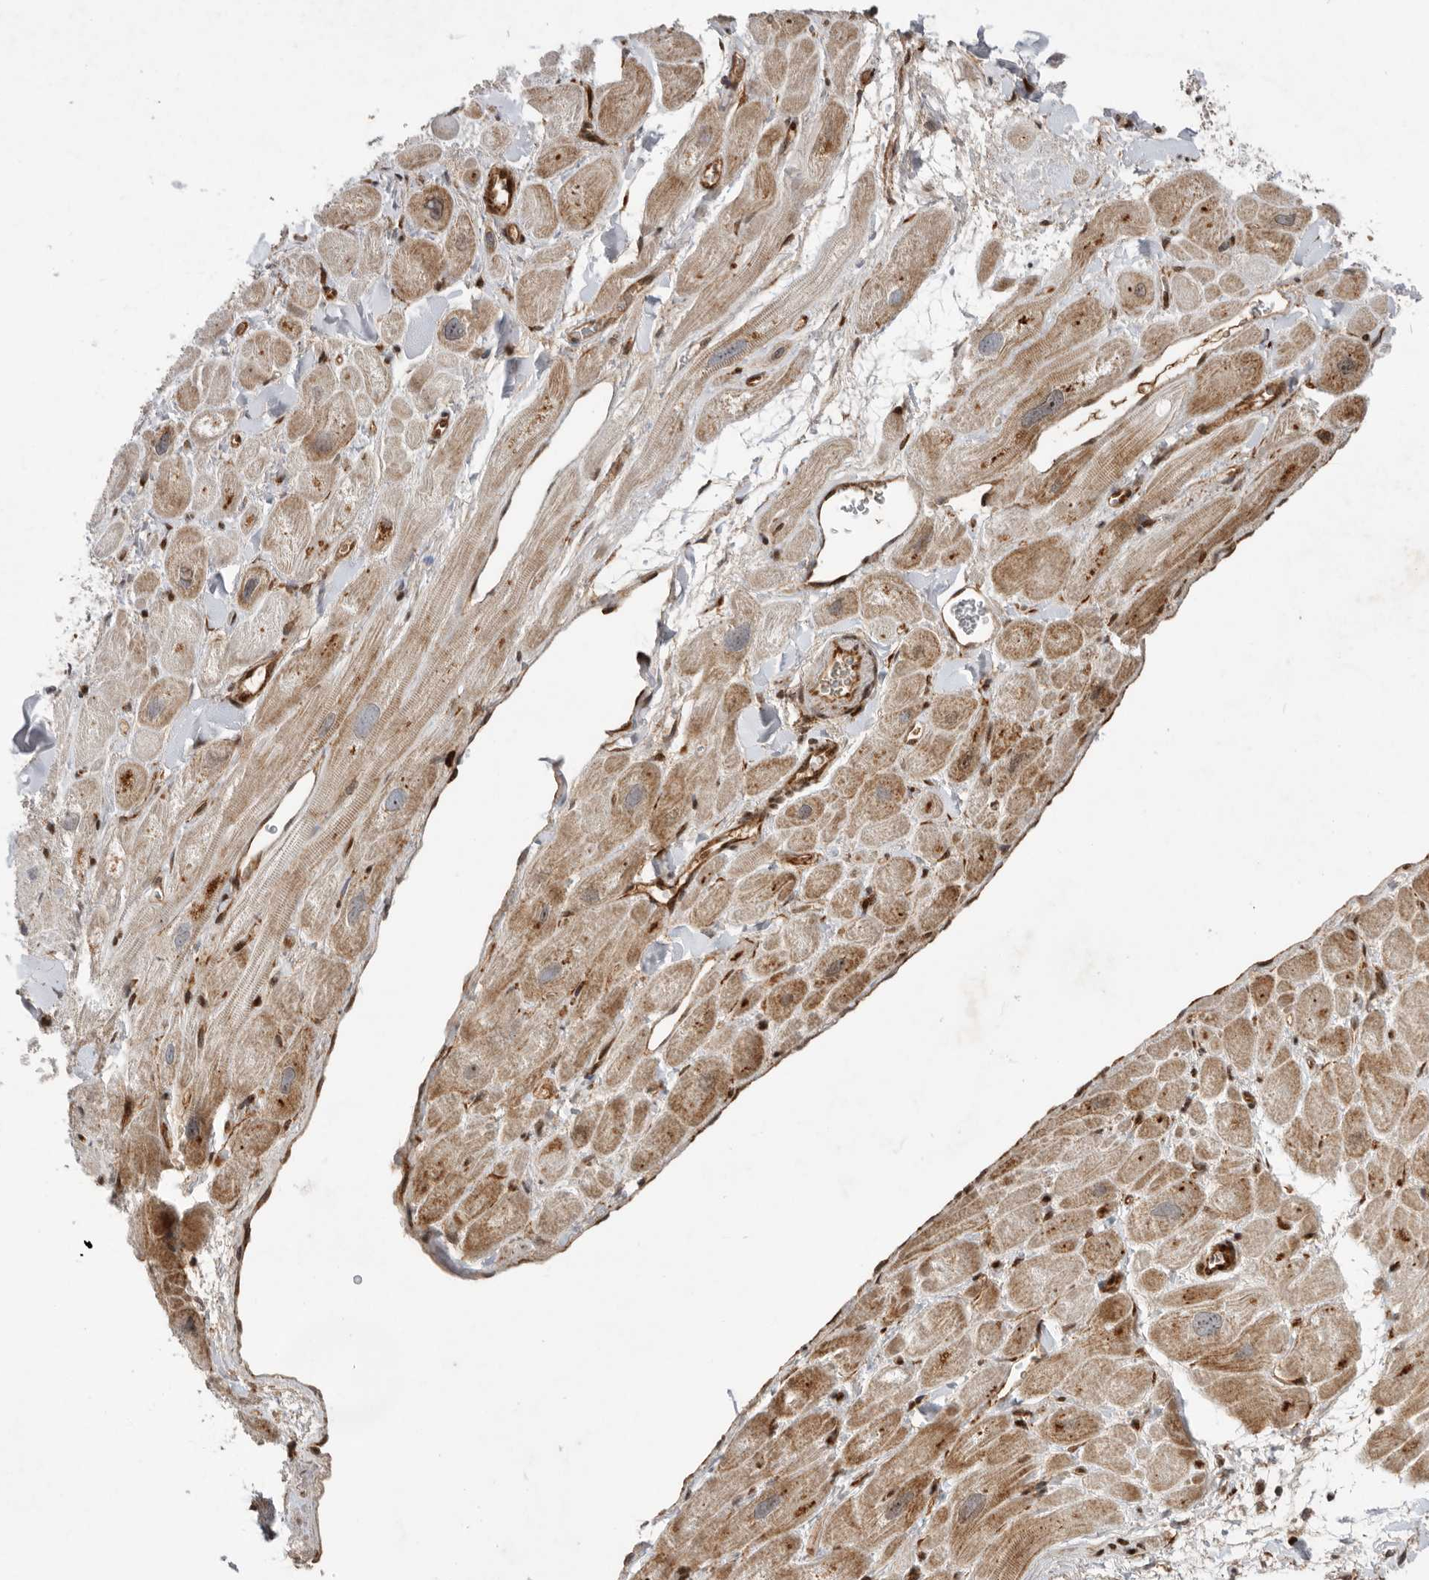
{"staining": {"intensity": "strong", "quantity": "25%-75%", "location": "cytoplasmic/membranous,nuclear"}, "tissue": "heart muscle", "cell_type": "Cardiomyocytes", "image_type": "normal", "snomed": [{"axis": "morphology", "description": "Normal tissue, NOS"}, {"axis": "topography", "description": "Heart"}], "caption": "Immunohistochemistry (IHC) of benign heart muscle reveals high levels of strong cytoplasmic/membranous,nuclear expression in about 25%-75% of cardiomyocytes.", "gene": "FZD3", "patient": {"sex": "male", "age": 49}}